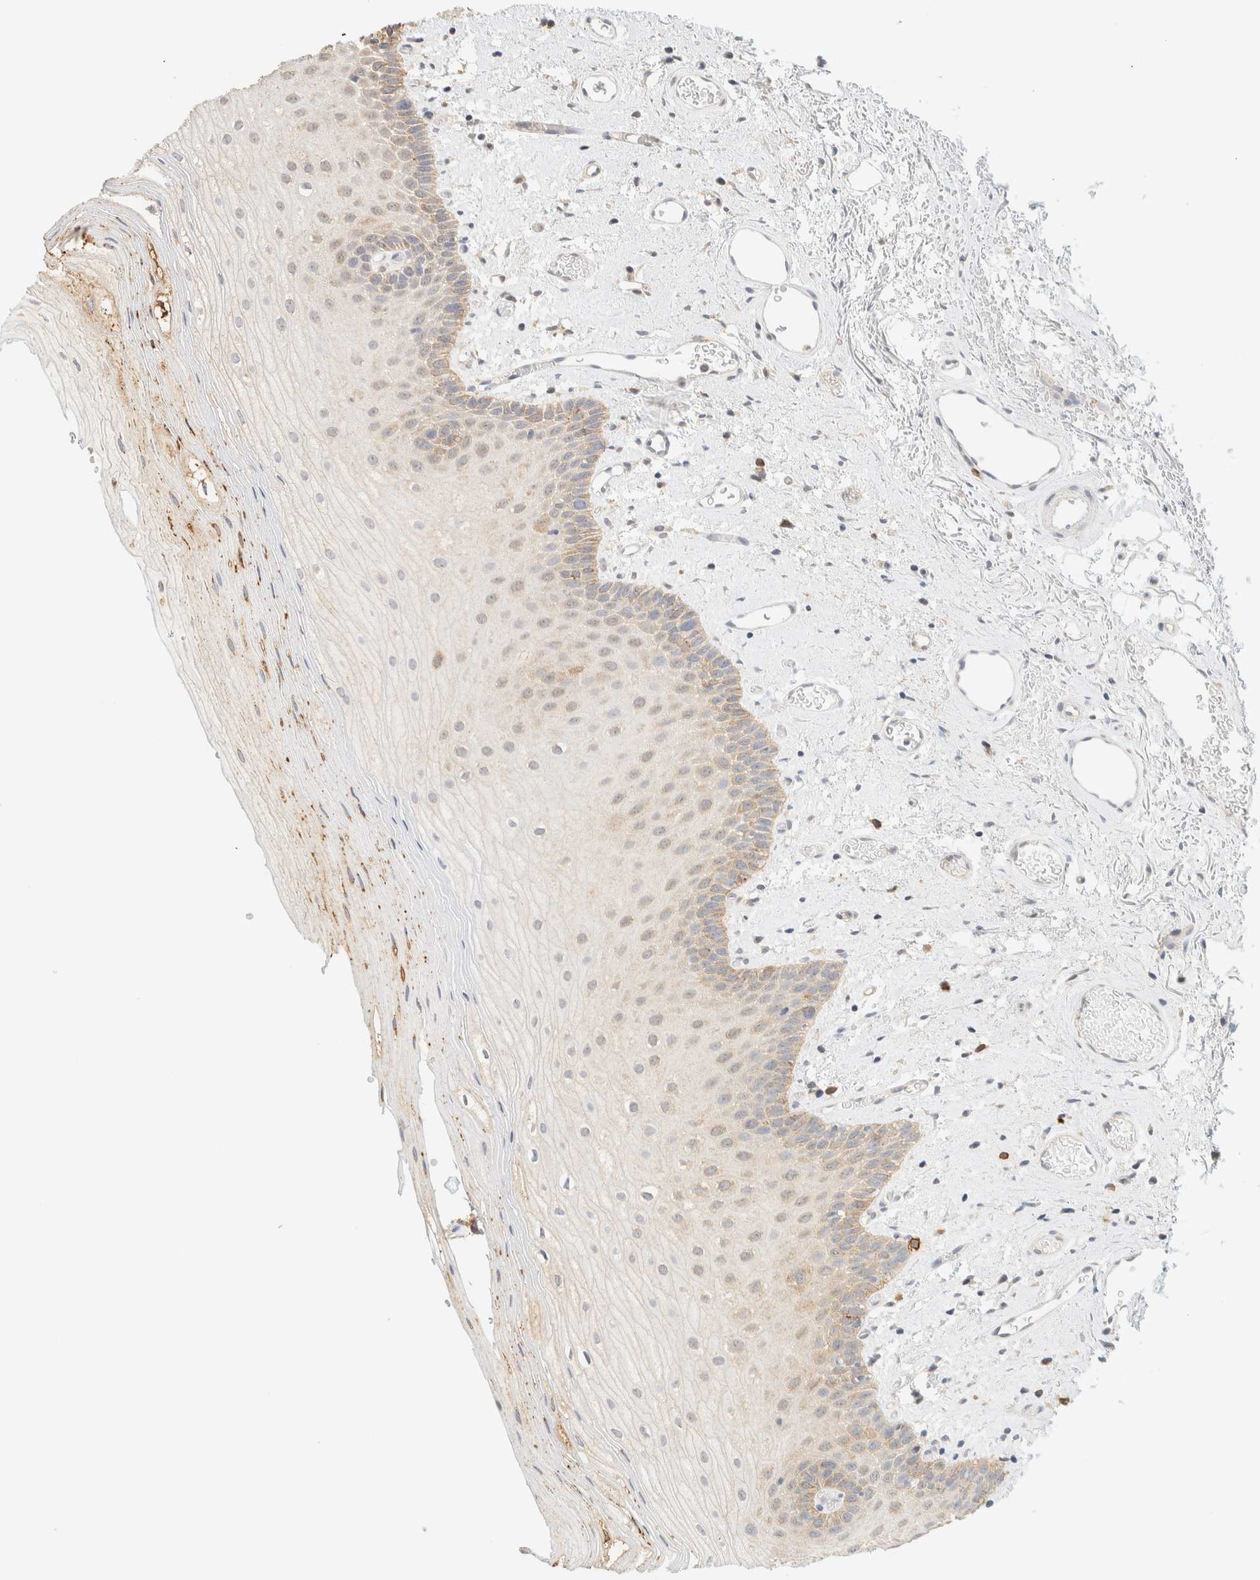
{"staining": {"intensity": "moderate", "quantity": "25%-75%", "location": "cytoplasmic/membranous"}, "tissue": "oral mucosa", "cell_type": "Squamous epithelial cells", "image_type": "normal", "snomed": [{"axis": "morphology", "description": "Normal tissue, NOS"}, {"axis": "topography", "description": "Oral tissue"}], "caption": "Immunohistochemical staining of benign human oral mucosa displays moderate cytoplasmic/membranous protein staining in approximately 25%-75% of squamous epithelial cells.", "gene": "TBC1D8B", "patient": {"sex": "male", "age": 52}}